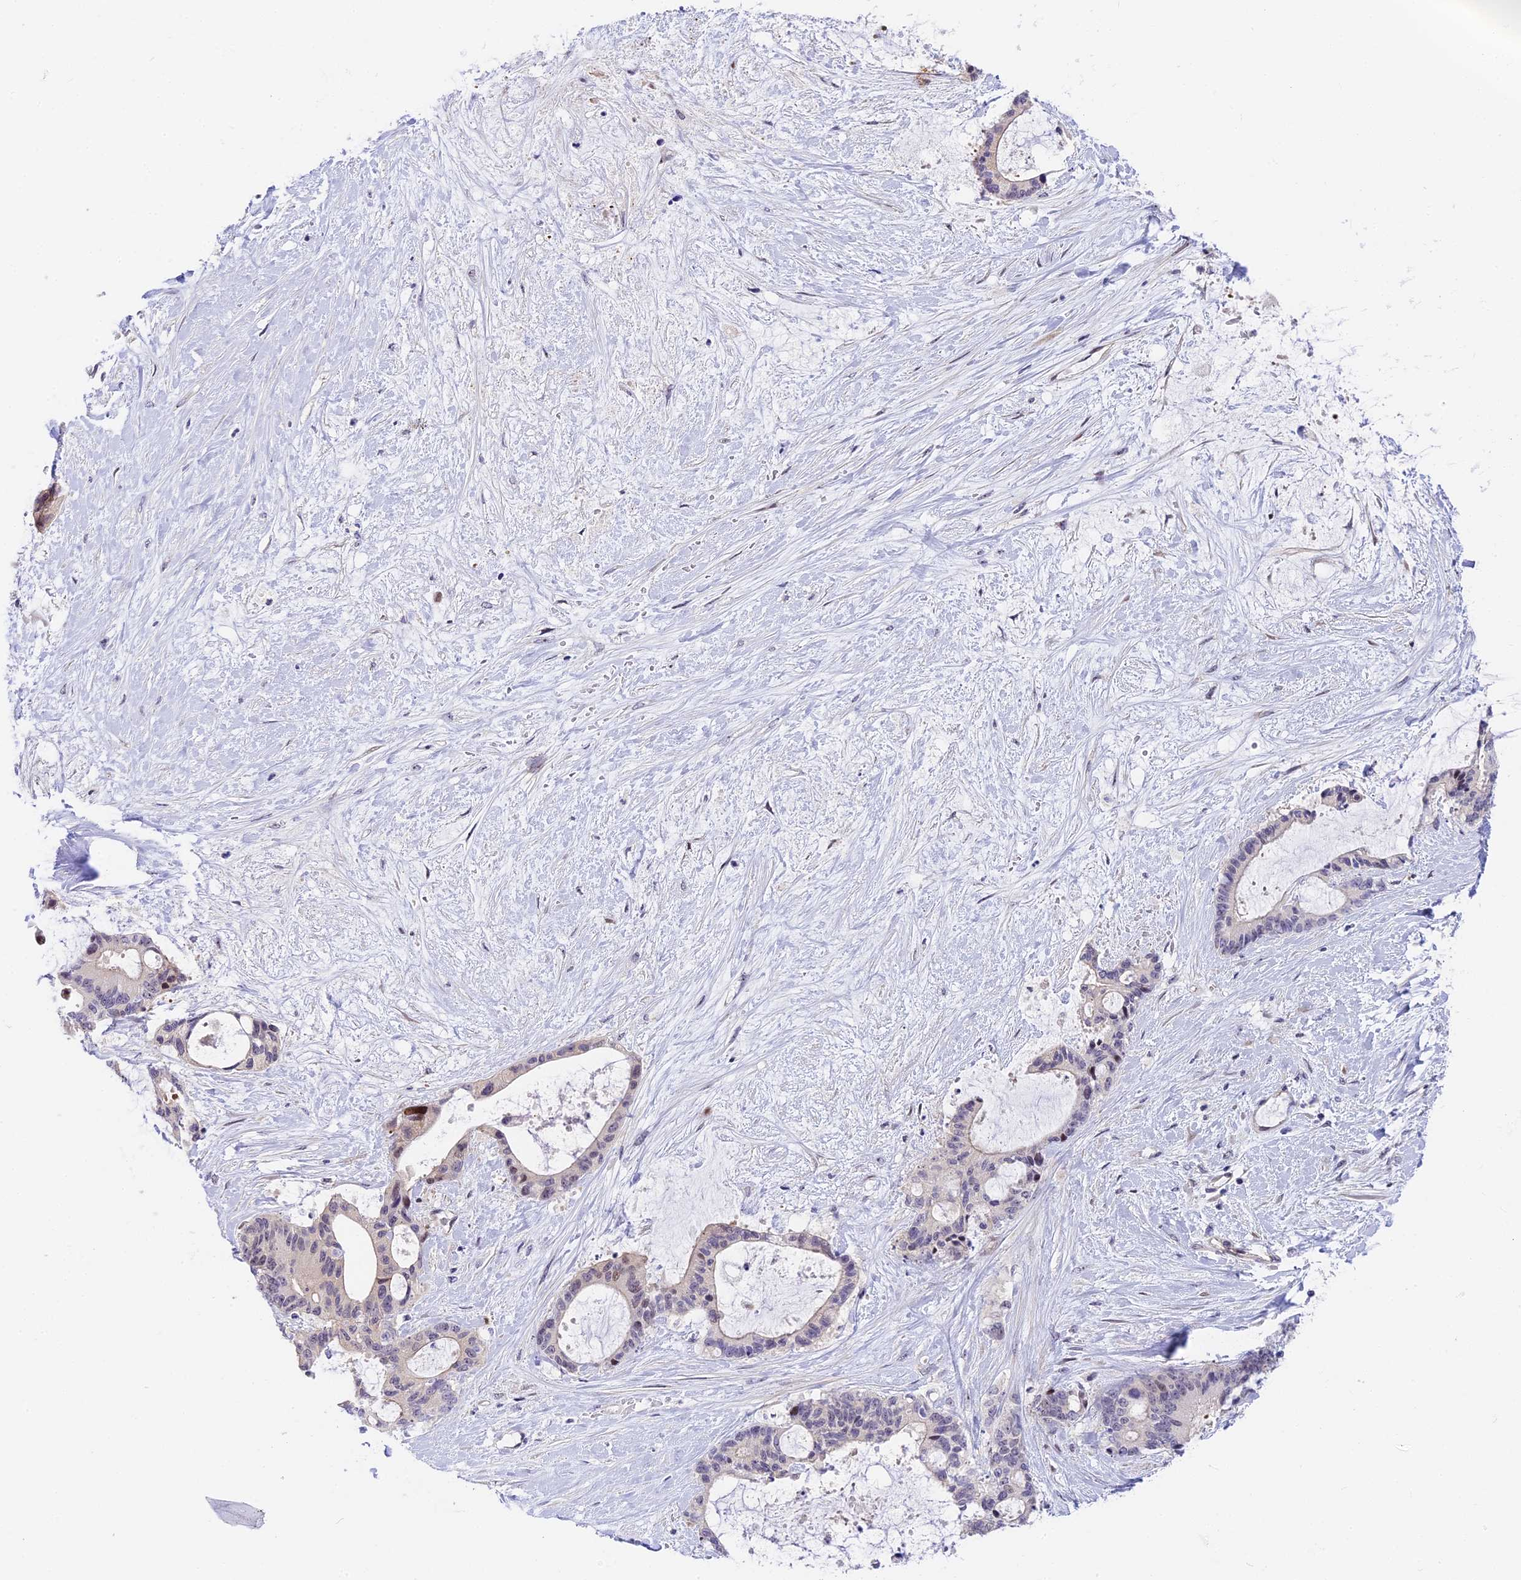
{"staining": {"intensity": "moderate", "quantity": "<25%", "location": "nuclear"}, "tissue": "liver cancer", "cell_type": "Tumor cells", "image_type": "cancer", "snomed": [{"axis": "morphology", "description": "Normal tissue, NOS"}, {"axis": "morphology", "description": "Cholangiocarcinoma"}, {"axis": "topography", "description": "Liver"}, {"axis": "topography", "description": "Peripheral nerve tissue"}], "caption": "DAB (3,3'-diaminobenzidine) immunohistochemical staining of human liver cancer (cholangiocarcinoma) shows moderate nuclear protein positivity in approximately <25% of tumor cells. Ihc stains the protein in brown and the nuclei are stained blue.", "gene": "MIDN", "patient": {"sex": "female", "age": 73}}